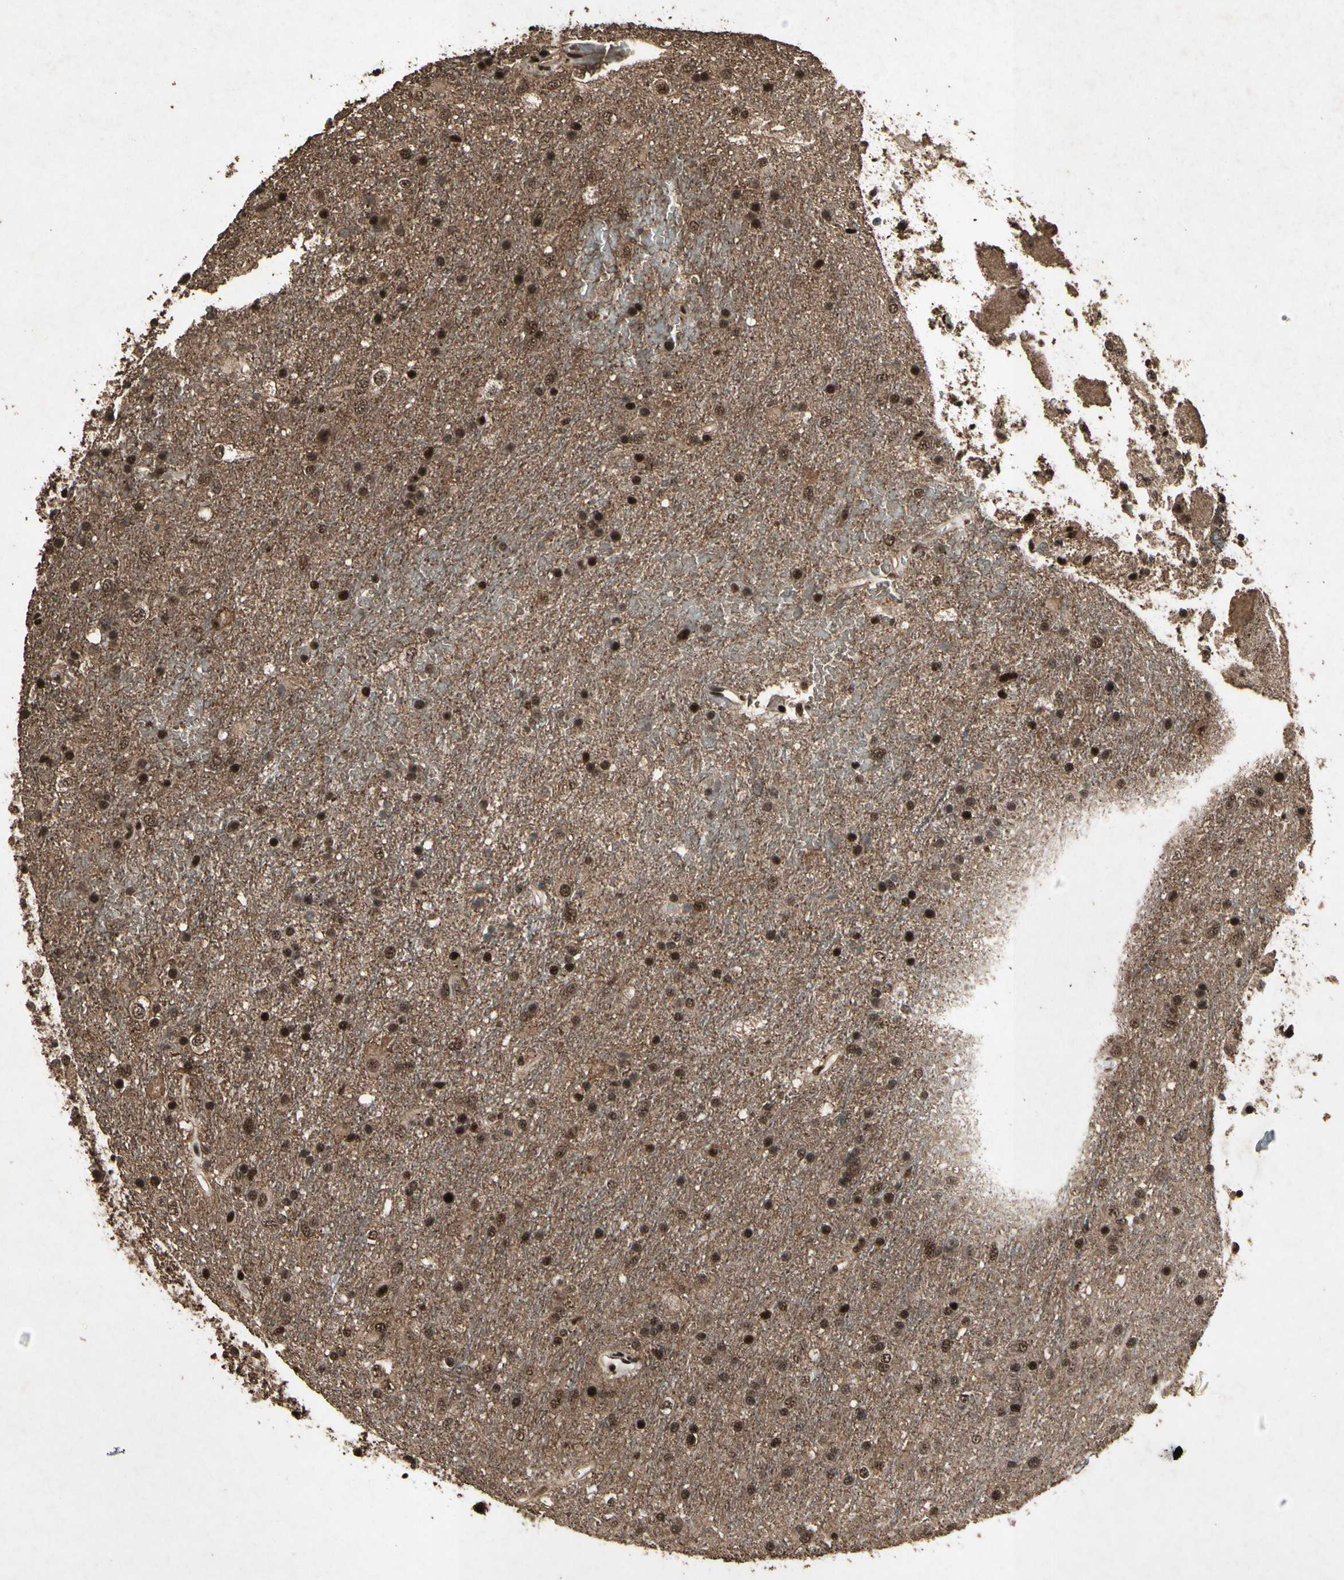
{"staining": {"intensity": "strong", "quantity": "25%-75%", "location": "nuclear"}, "tissue": "glioma", "cell_type": "Tumor cells", "image_type": "cancer", "snomed": [{"axis": "morphology", "description": "Glioma, malignant, Low grade"}, {"axis": "topography", "description": "Brain"}], "caption": "This is a histology image of immunohistochemistry (IHC) staining of malignant glioma (low-grade), which shows strong staining in the nuclear of tumor cells.", "gene": "TBX2", "patient": {"sex": "male", "age": 77}}